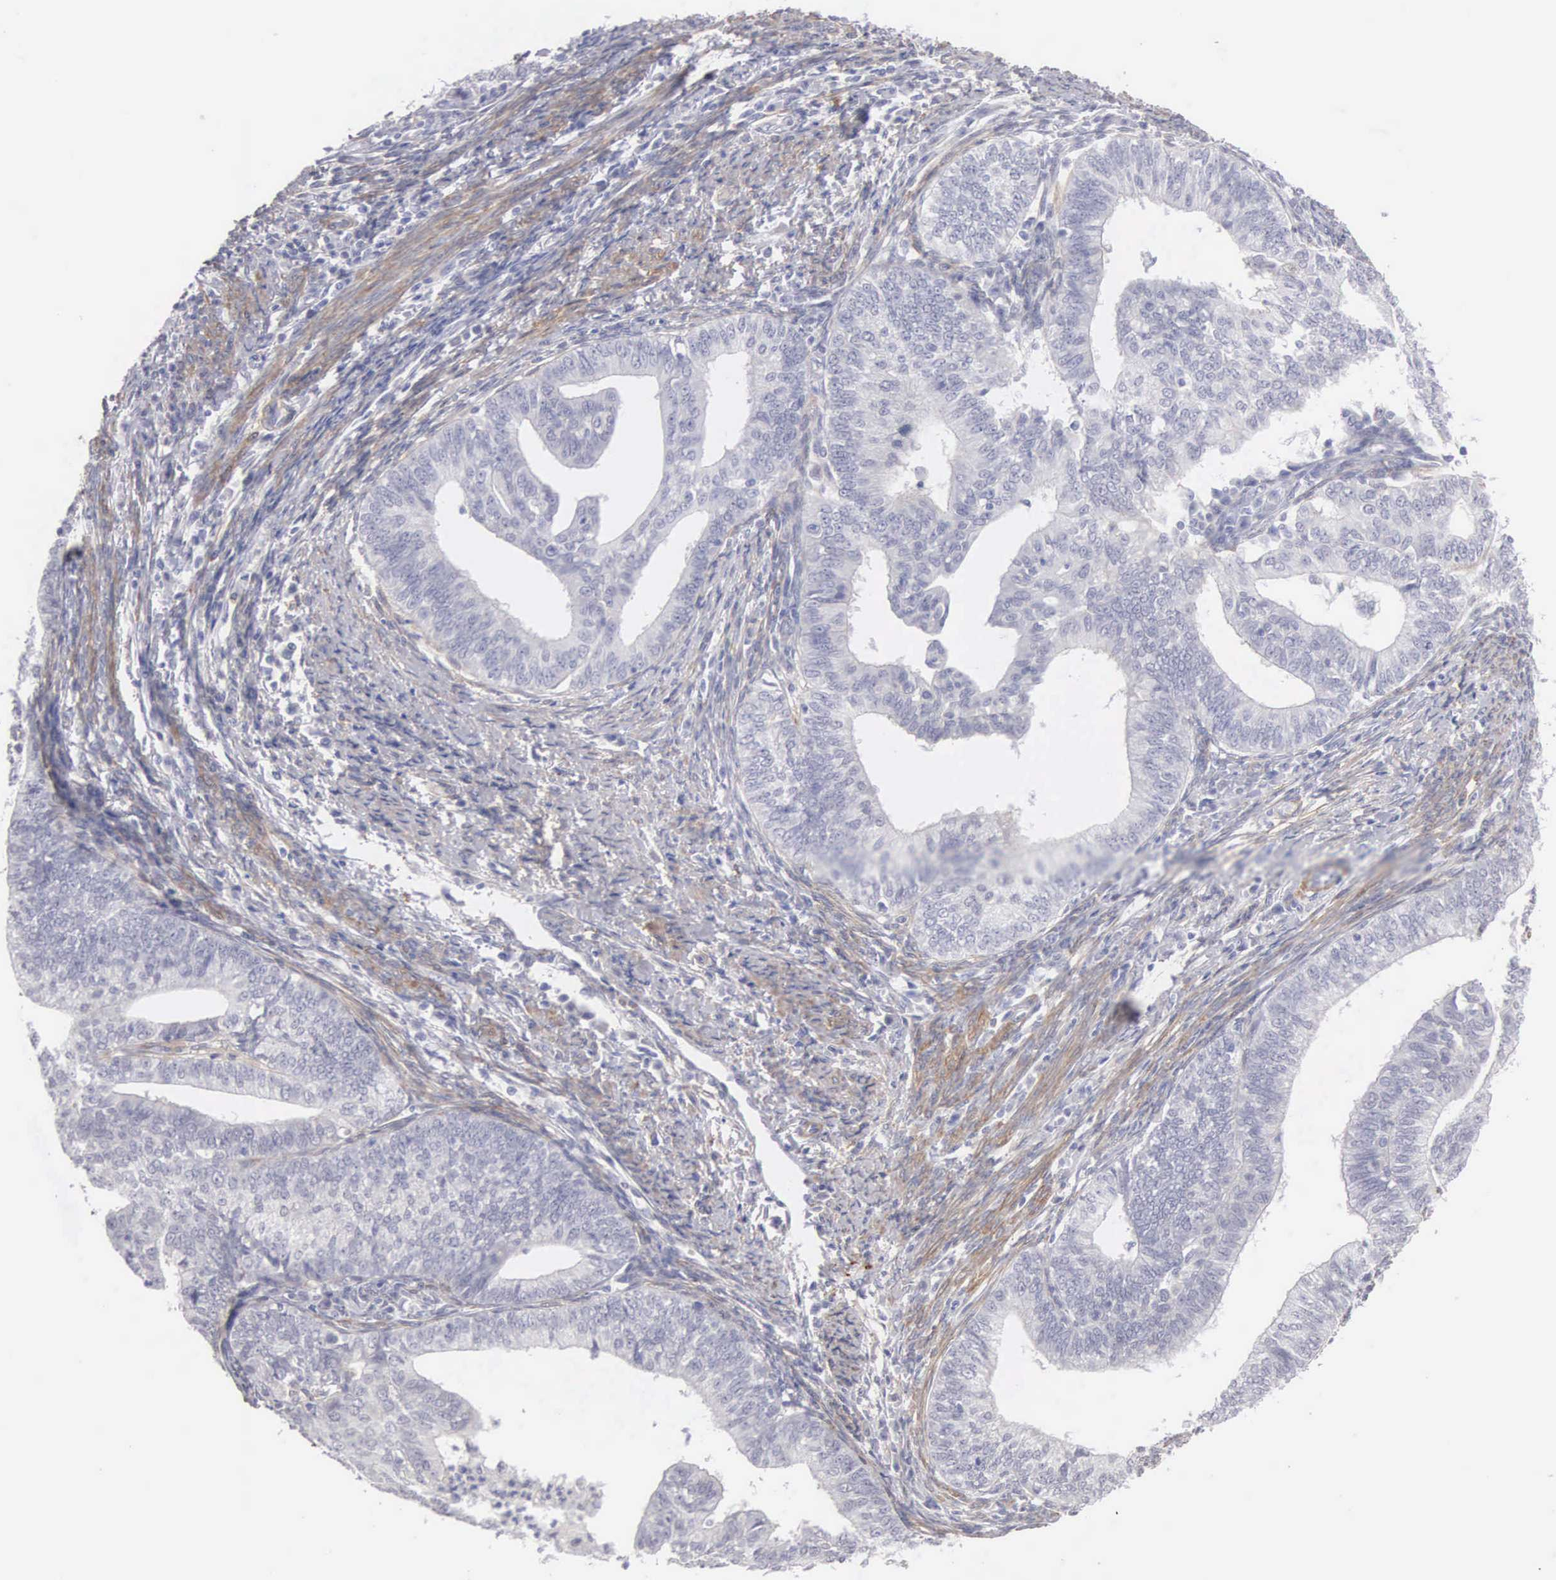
{"staining": {"intensity": "negative", "quantity": "none", "location": "none"}, "tissue": "endometrial cancer", "cell_type": "Tumor cells", "image_type": "cancer", "snomed": [{"axis": "morphology", "description": "Adenocarcinoma, NOS"}, {"axis": "topography", "description": "Endometrium"}], "caption": "High magnification brightfield microscopy of endometrial cancer (adenocarcinoma) stained with DAB (3,3'-diaminobenzidine) (brown) and counterstained with hematoxylin (blue): tumor cells show no significant staining.", "gene": "ELFN2", "patient": {"sex": "female", "age": 66}}